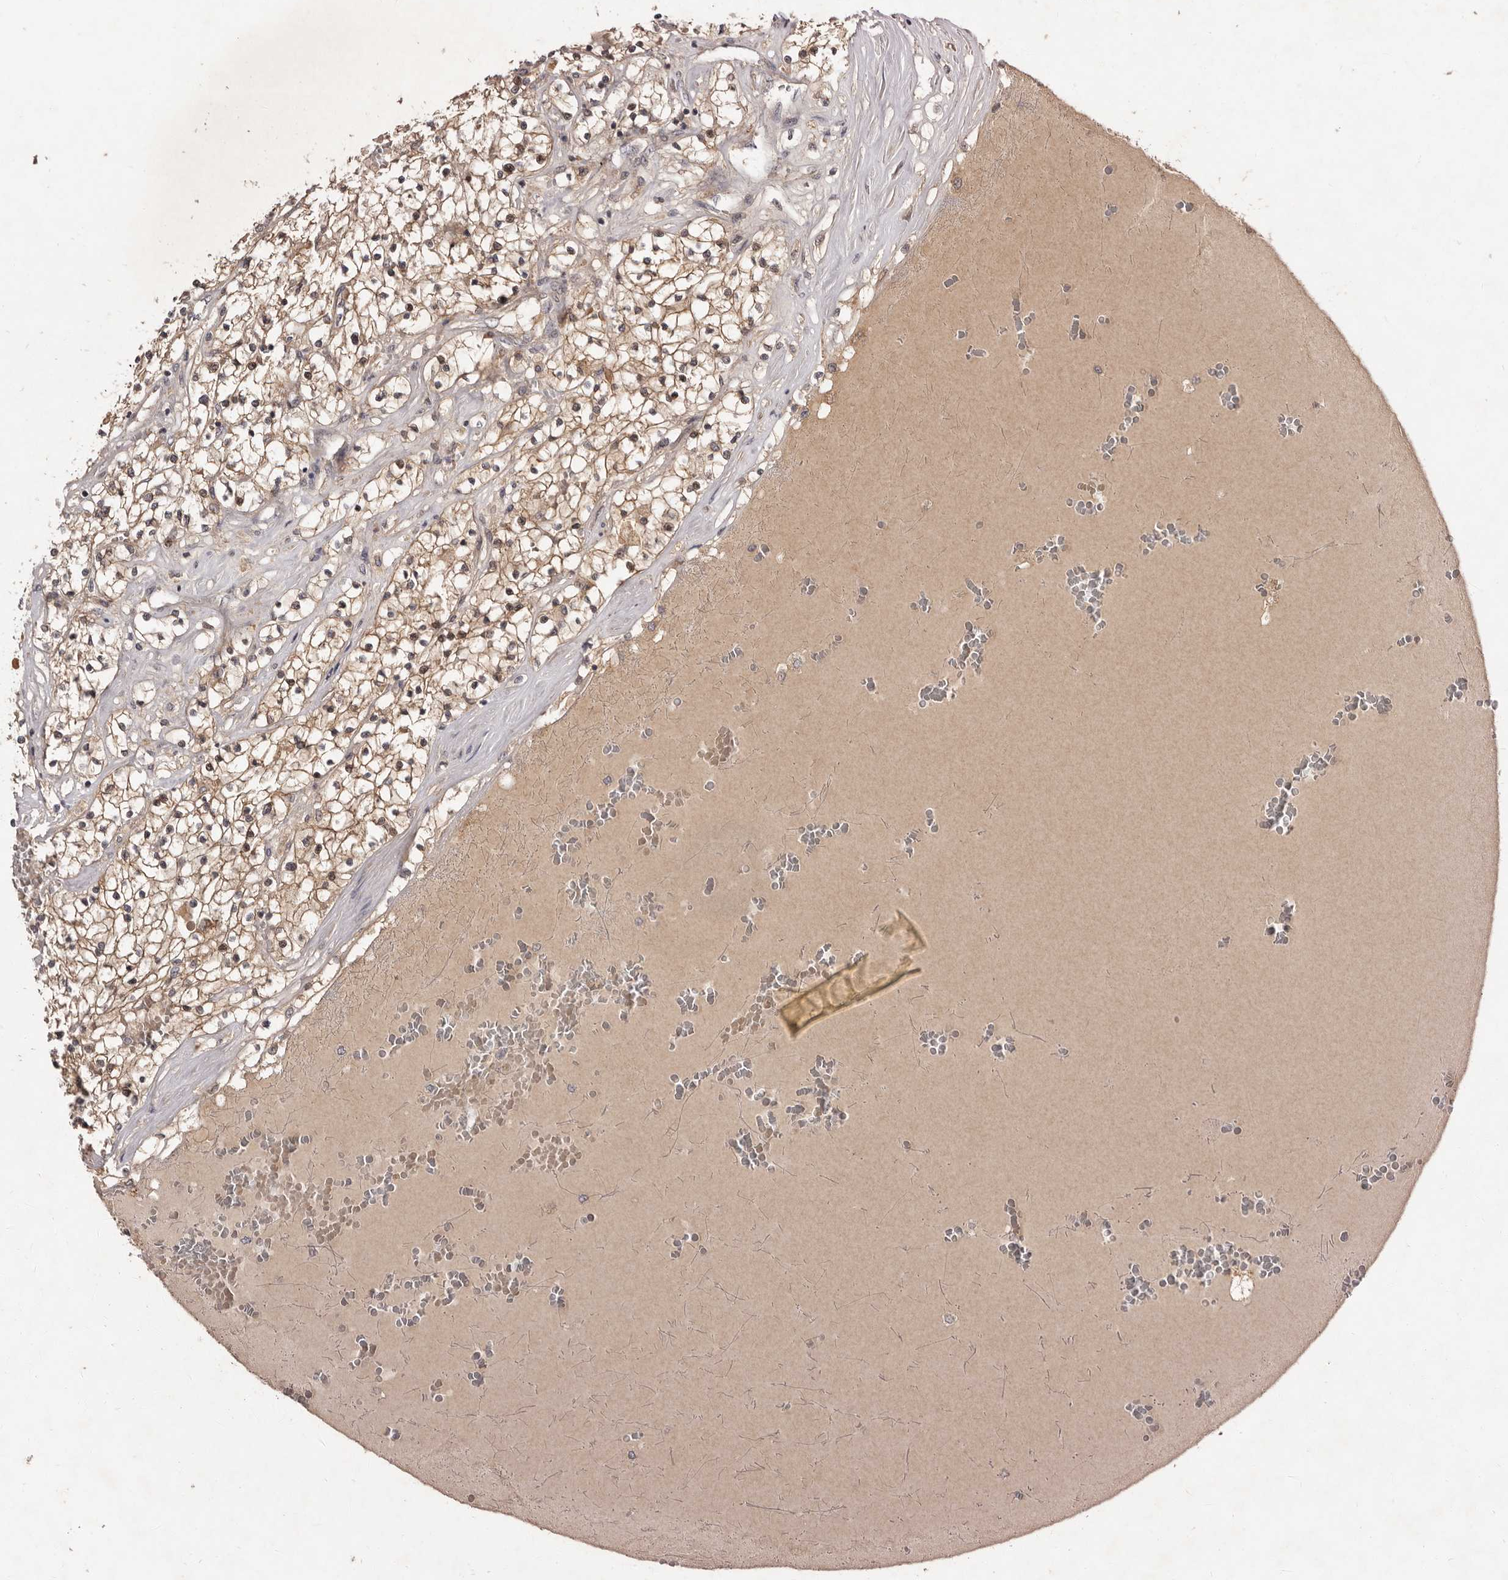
{"staining": {"intensity": "moderate", "quantity": ">75%", "location": "cytoplasmic/membranous,nuclear"}, "tissue": "renal cancer", "cell_type": "Tumor cells", "image_type": "cancer", "snomed": [{"axis": "morphology", "description": "Normal tissue, NOS"}, {"axis": "morphology", "description": "Adenocarcinoma, NOS"}, {"axis": "topography", "description": "Kidney"}], "caption": "The image displays staining of adenocarcinoma (renal), revealing moderate cytoplasmic/membranous and nuclear protein positivity (brown color) within tumor cells. (DAB (3,3'-diaminobenzidine) IHC with brightfield microscopy, high magnification).", "gene": "INAVA", "patient": {"sex": "male", "age": 68}}